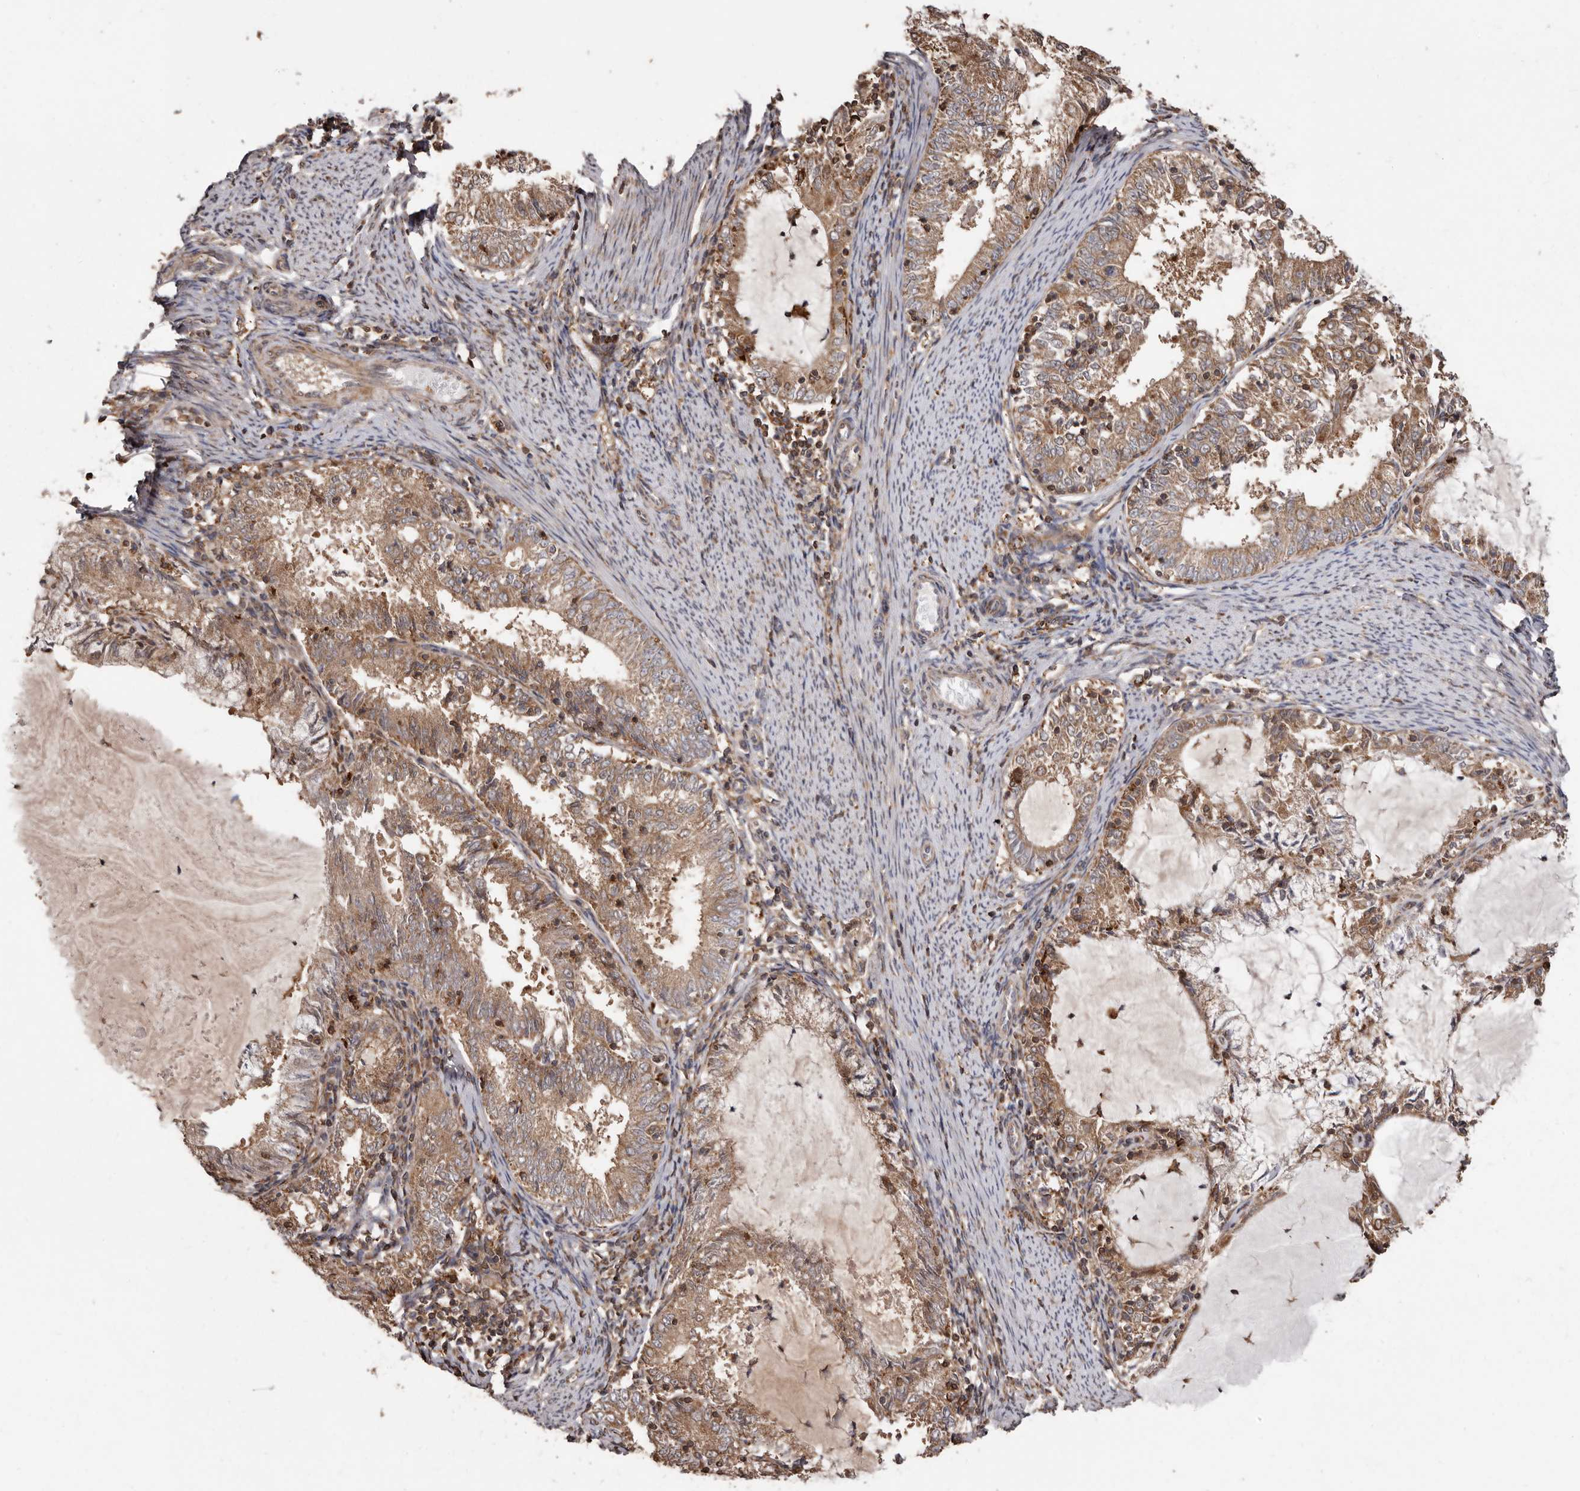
{"staining": {"intensity": "moderate", "quantity": ">75%", "location": "cytoplasmic/membranous"}, "tissue": "endometrial cancer", "cell_type": "Tumor cells", "image_type": "cancer", "snomed": [{"axis": "morphology", "description": "Adenocarcinoma, NOS"}, {"axis": "topography", "description": "Endometrium"}], "caption": "Human adenocarcinoma (endometrial) stained for a protein (brown) shows moderate cytoplasmic/membranous positive staining in about >75% of tumor cells.", "gene": "FLAD1", "patient": {"sex": "female", "age": 57}}